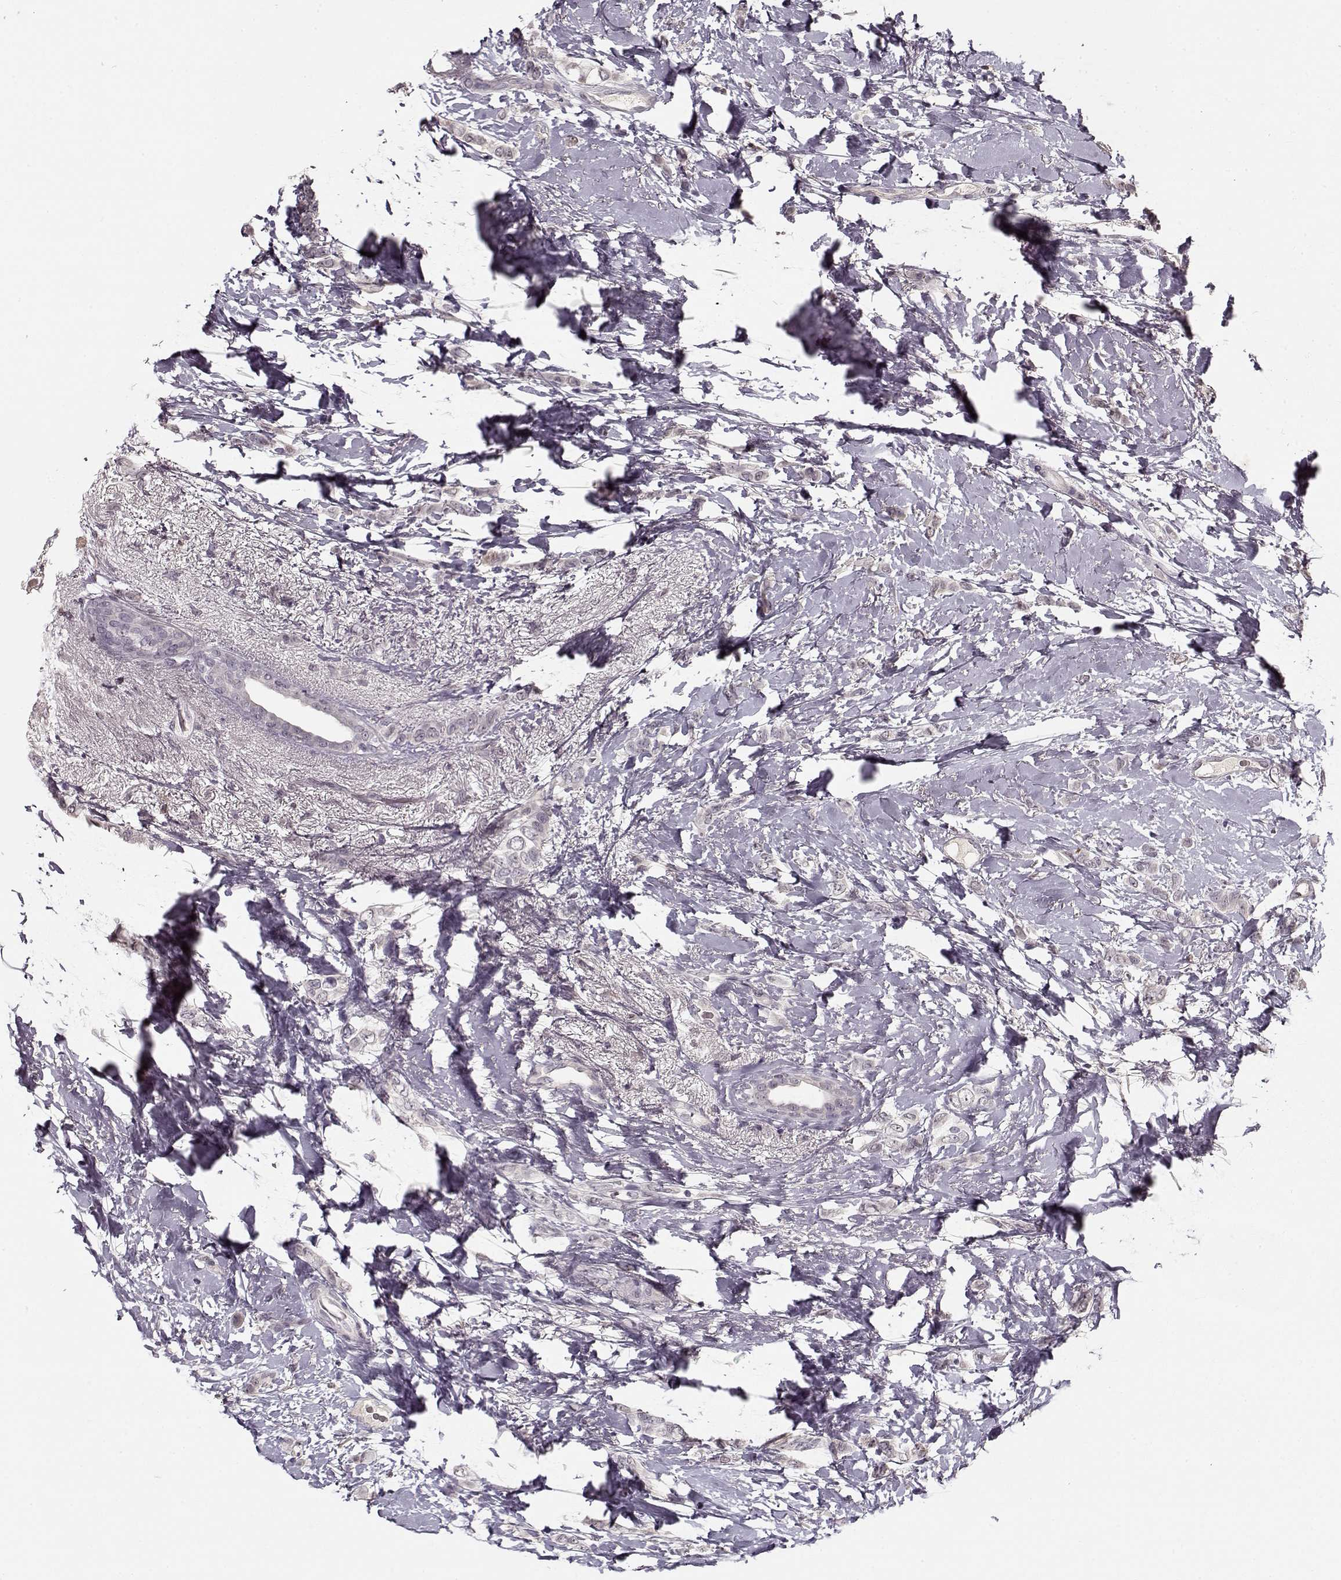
{"staining": {"intensity": "negative", "quantity": "none", "location": "none"}, "tissue": "breast cancer", "cell_type": "Tumor cells", "image_type": "cancer", "snomed": [{"axis": "morphology", "description": "Lobular carcinoma"}, {"axis": "topography", "description": "Breast"}], "caption": "Breast lobular carcinoma was stained to show a protein in brown. There is no significant expression in tumor cells. (Immunohistochemistry (ihc), brightfield microscopy, high magnification).", "gene": "DNAI3", "patient": {"sex": "female", "age": 66}}